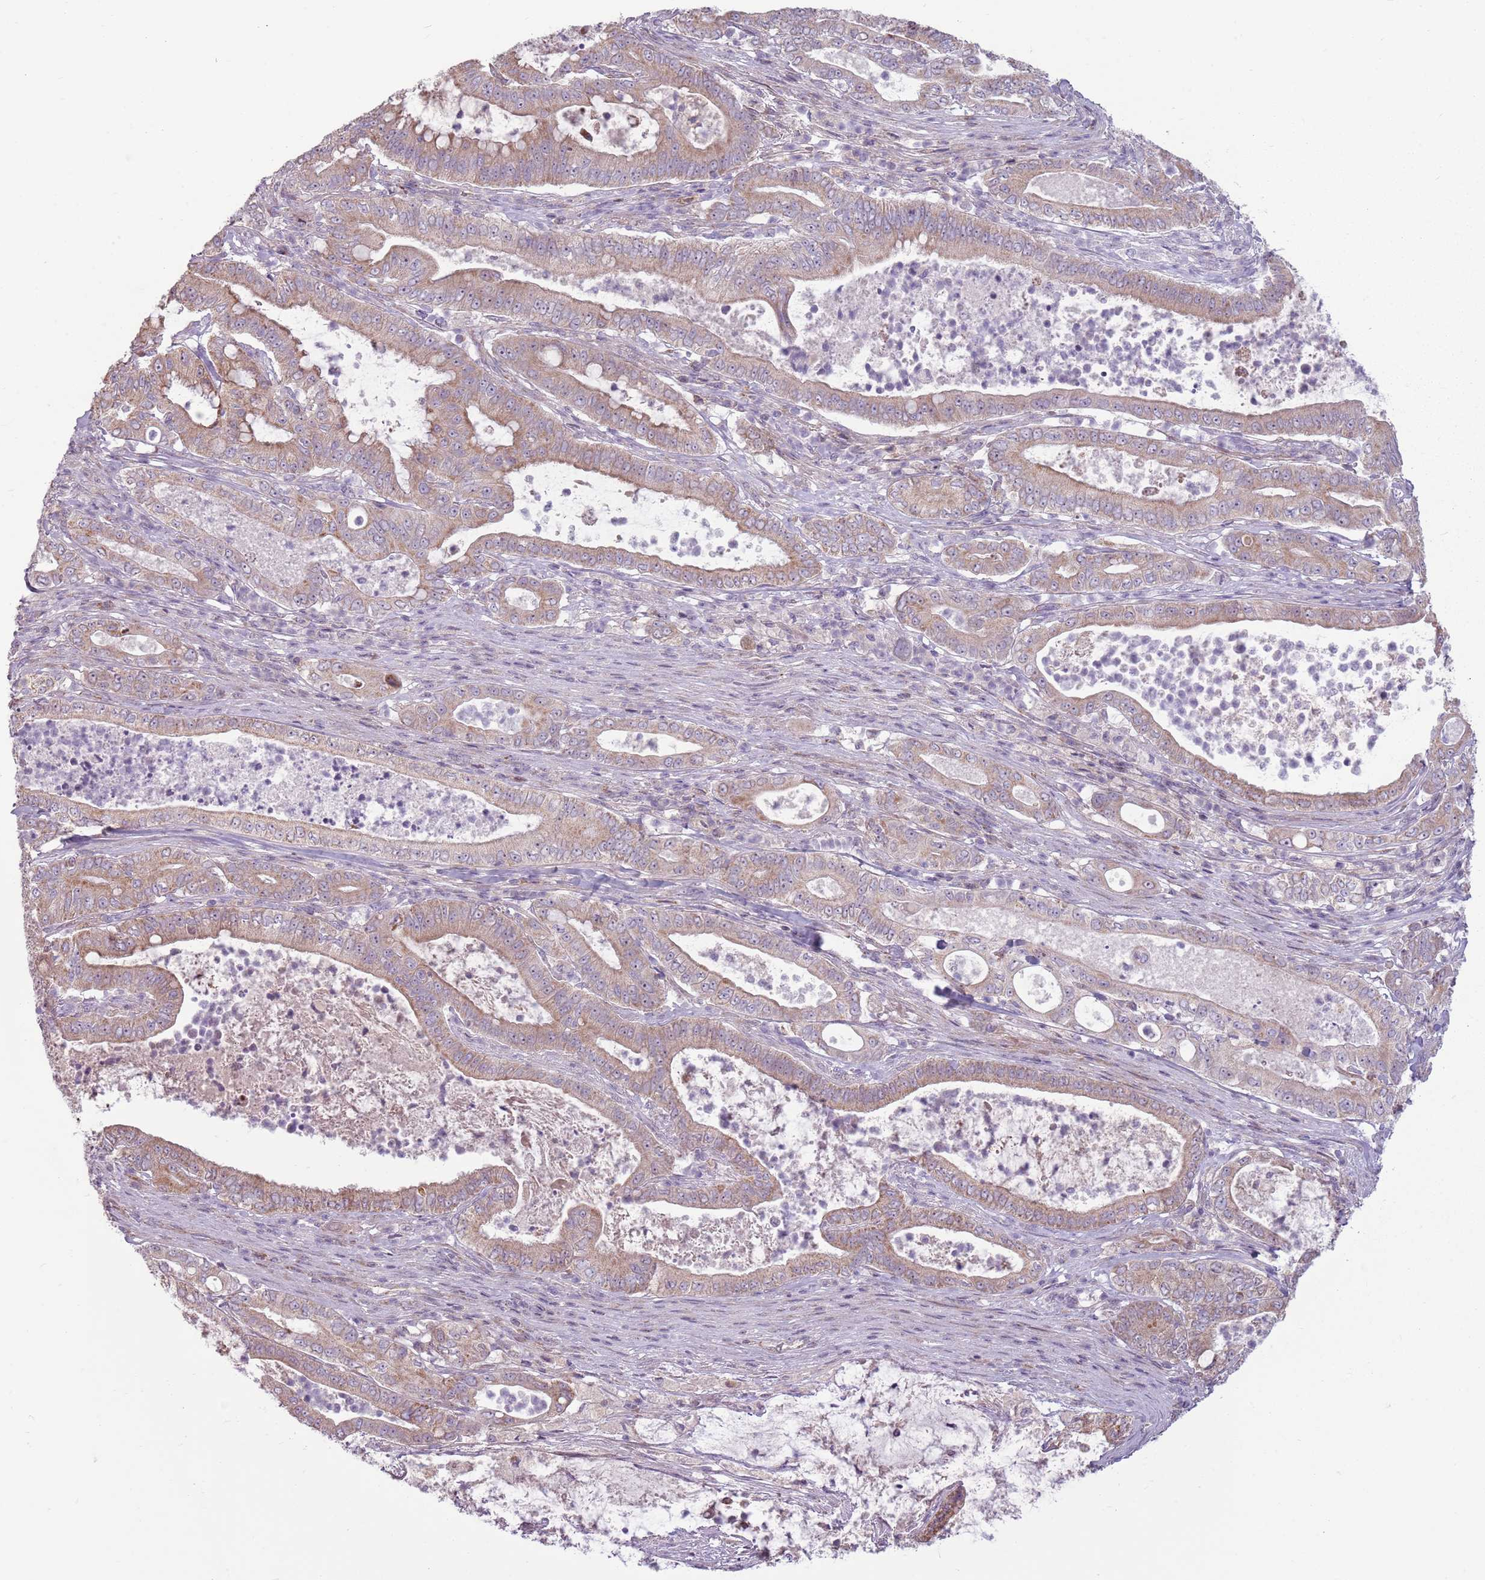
{"staining": {"intensity": "moderate", "quantity": ">75%", "location": "cytoplasmic/membranous"}, "tissue": "pancreatic cancer", "cell_type": "Tumor cells", "image_type": "cancer", "snomed": [{"axis": "morphology", "description": "Adenocarcinoma, NOS"}, {"axis": "topography", "description": "Pancreas"}], "caption": "Immunohistochemistry (IHC) staining of pancreatic cancer, which displays medium levels of moderate cytoplasmic/membranous positivity in about >75% of tumor cells indicating moderate cytoplasmic/membranous protein expression. The staining was performed using DAB (brown) for protein detection and nuclei were counterstained in hematoxylin (blue).", "gene": "ZNF530", "patient": {"sex": "male", "age": 71}}